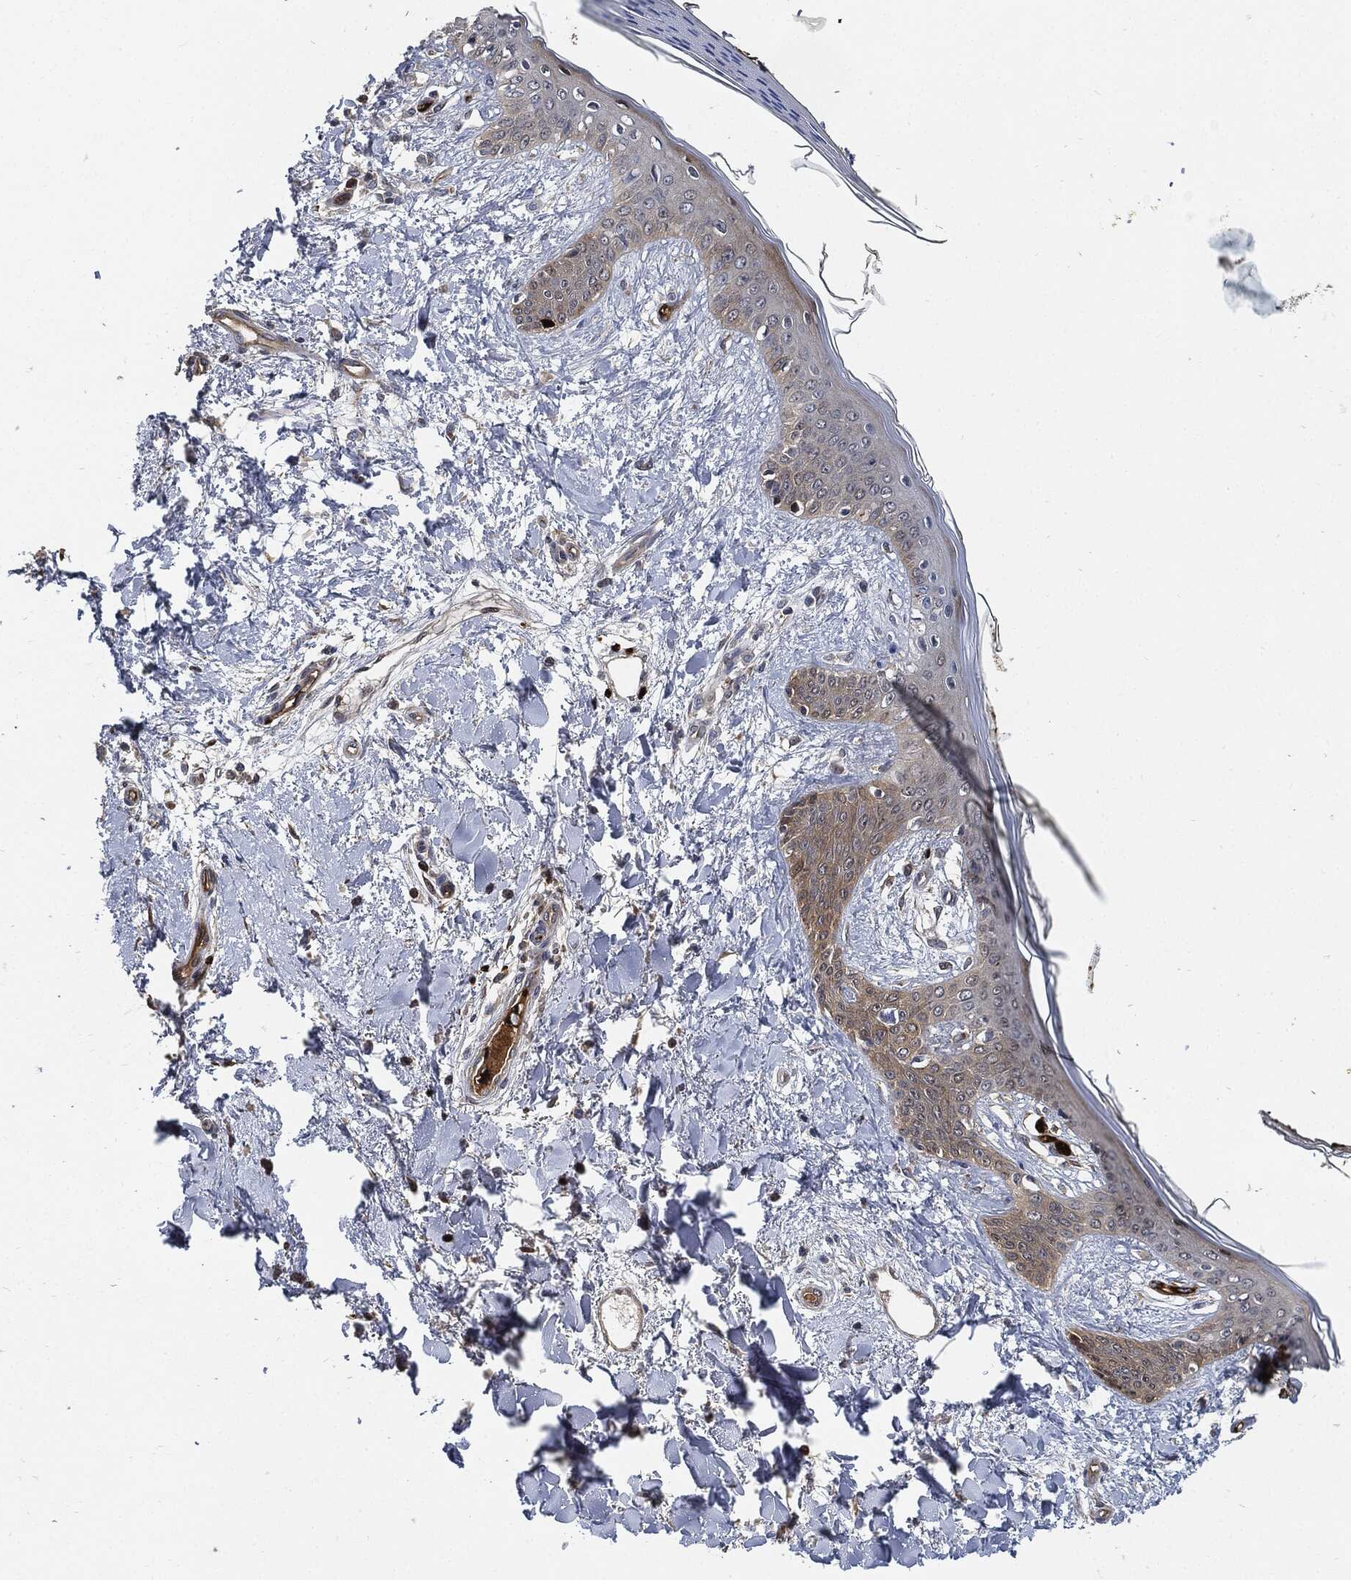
{"staining": {"intensity": "negative", "quantity": "none", "location": "none"}, "tissue": "skin", "cell_type": "Fibroblasts", "image_type": "normal", "snomed": [{"axis": "morphology", "description": "Normal tissue, NOS"}, {"axis": "morphology", "description": "Malignant melanoma, NOS"}, {"axis": "topography", "description": "Skin"}], "caption": "Immunohistochemical staining of unremarkable skin exhibits no significant positivity in fibroblasts. (Immunohistochemistry (ihc), brightfield microscopy, high magnification).", "gene": "PRDX2", "patient": {"sex": "female", "age": 34}}